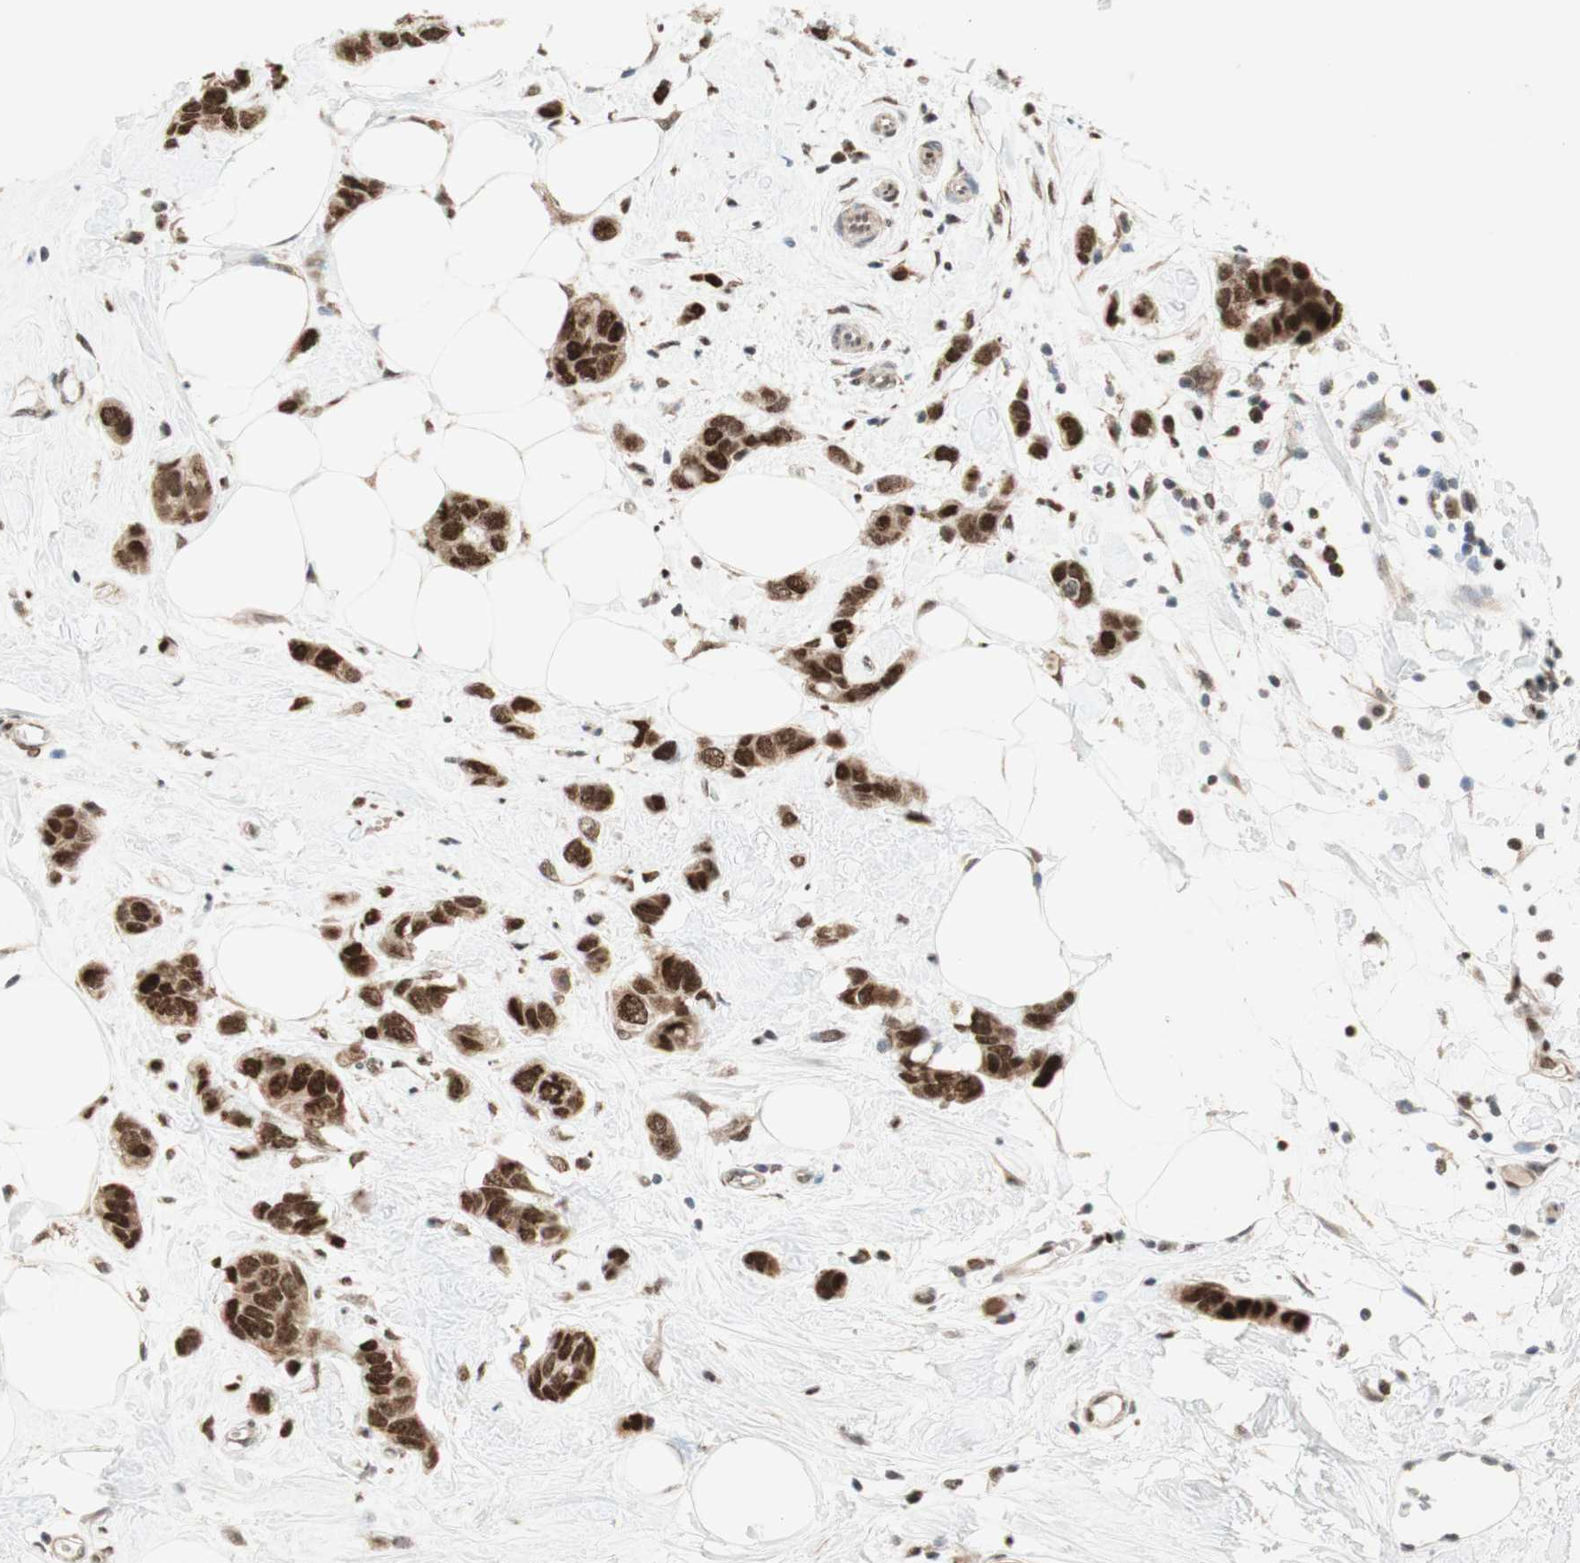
{"staining": {"intensity": "strong", "quantity": ">75%", "location": "cytoplasmic/membranous,nuclear"}, "tissue": "breast cancer", "cell_type": "Tumor cells", "image_type": "cancer", "snomed": [{"axis": "morphology", "description": "Normal tissue, NOS"}, {"axis": "morphology", "description": "Duct carcinoma"}, {"axis": "topography", "description": "Breast"}], "caption": "Immunohistochemistry of human breast cancer (invasive ductal carcinoma) demonstrates high levels of strong cytoplasmic/membranous and nuclear positivity in about >75% of tumor cells.", "gene": "DNMT3A", "patient": {"sex": "female", "age": 50}}